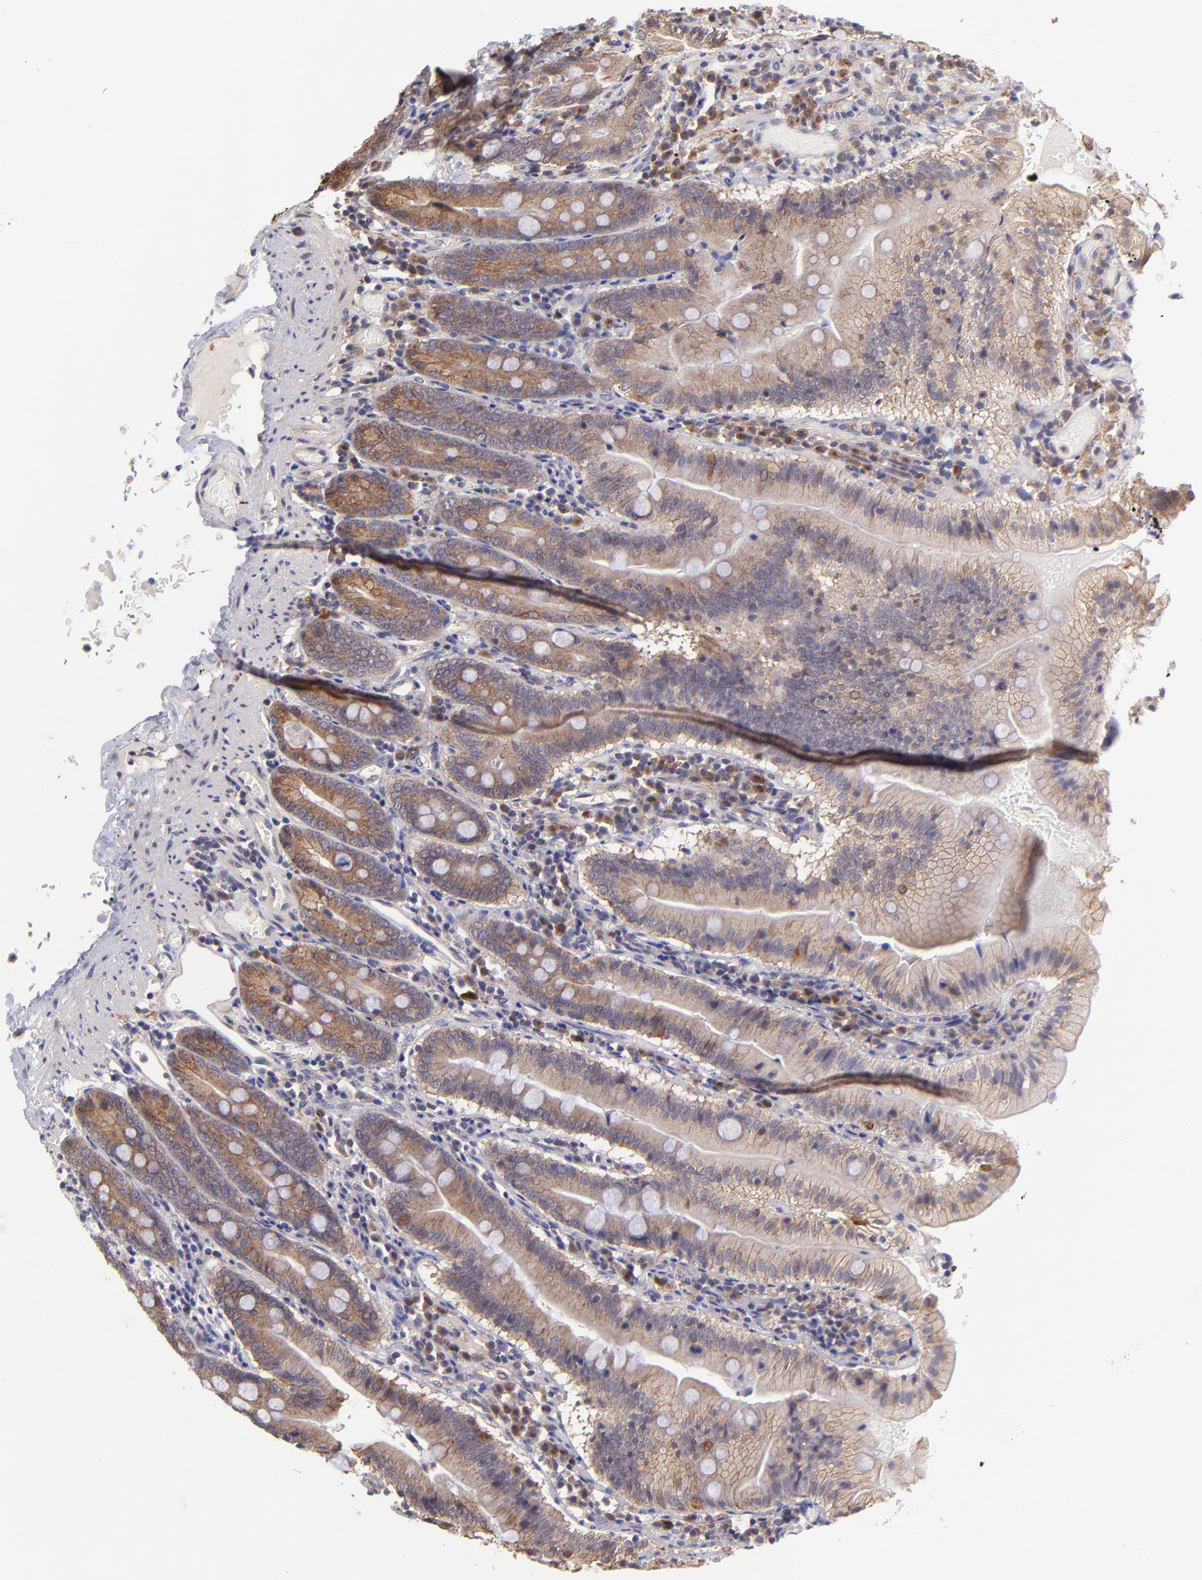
{"staining": {"intensity": "moderate", "quantity": ">75%", "location": "cytoplasmic/membranous"}, "tissue": "small intestine", "cell_type": "Glandular cells", "image_type": "normal", "snomed": [{"axis": "morphology", "description": "Normal tissue, NOS"}, {"axis": "topography", "description": "Small intestine"}], "caption": "Brown immunohistochemical staining in unremarkable human small intestine displays moderate cytoplasmic/membranous positivity in about >75% of glandular cells. (IHC, brightfield microscopy, high magnification).", "gene": "NSF", "patient": {"sex": "male", "age": 71}}